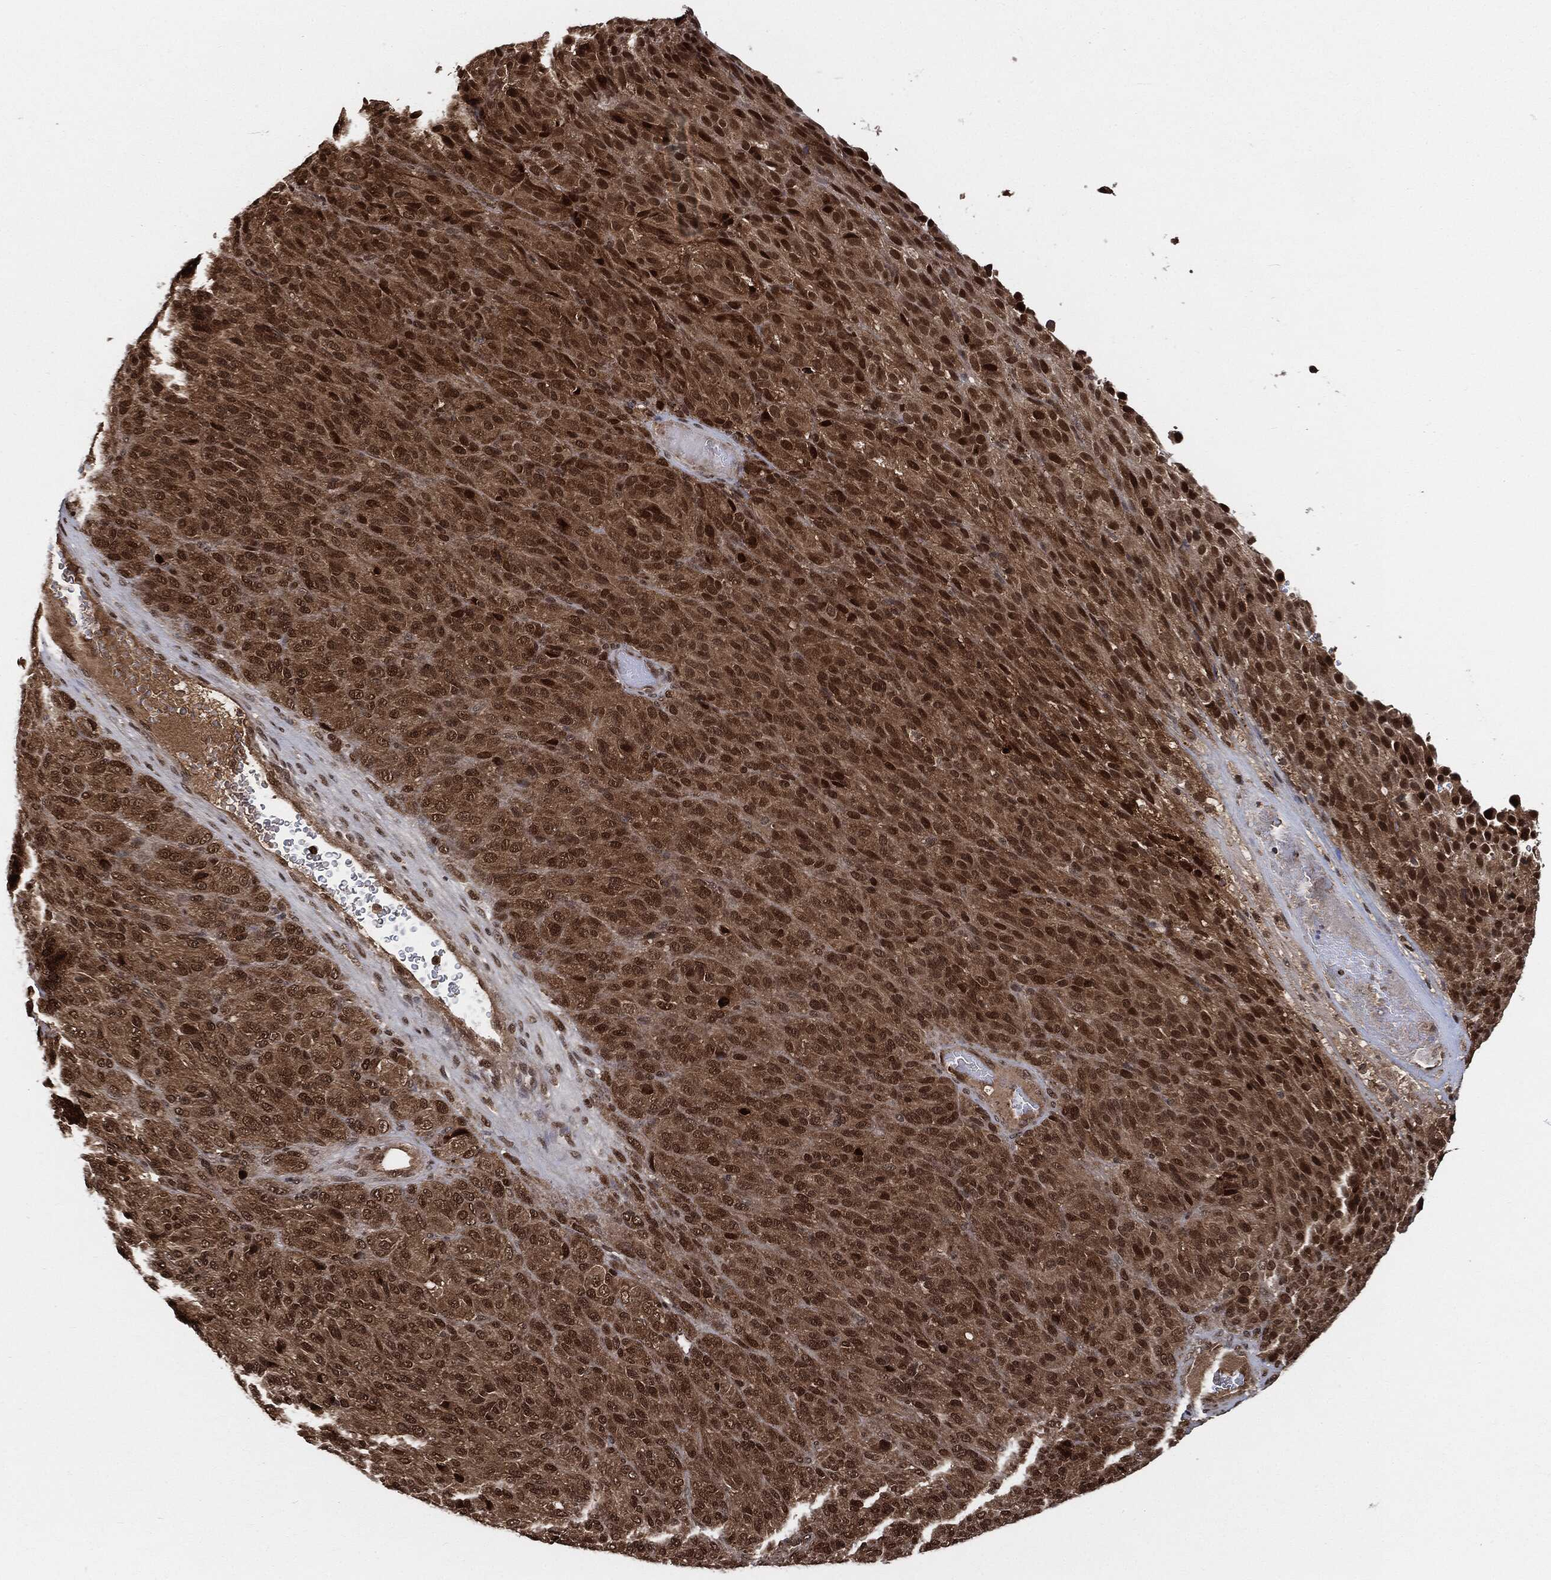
{"staining": {"intensity": "moderate", "quantity": ">75%", "location": "cytoplasmic/membranous,nuclear"}, "tissue": "melanoma", "cell_type": "Tumor cells", "image_type": "cancer", "snomed": [{"axis": "morphology", "description": "Malignant melanoma, Metastatic site"}, {"axis": "topography", "description": "Brain"}], "caption": "Melanoma was stained to show a protein in brown. There is medium levels of moderate cytoplasmic/membranous and nuclear expression in about >75% of tumor cells.", "gene": "CUTA", "patient": {"sex": "female", "age": 56}}